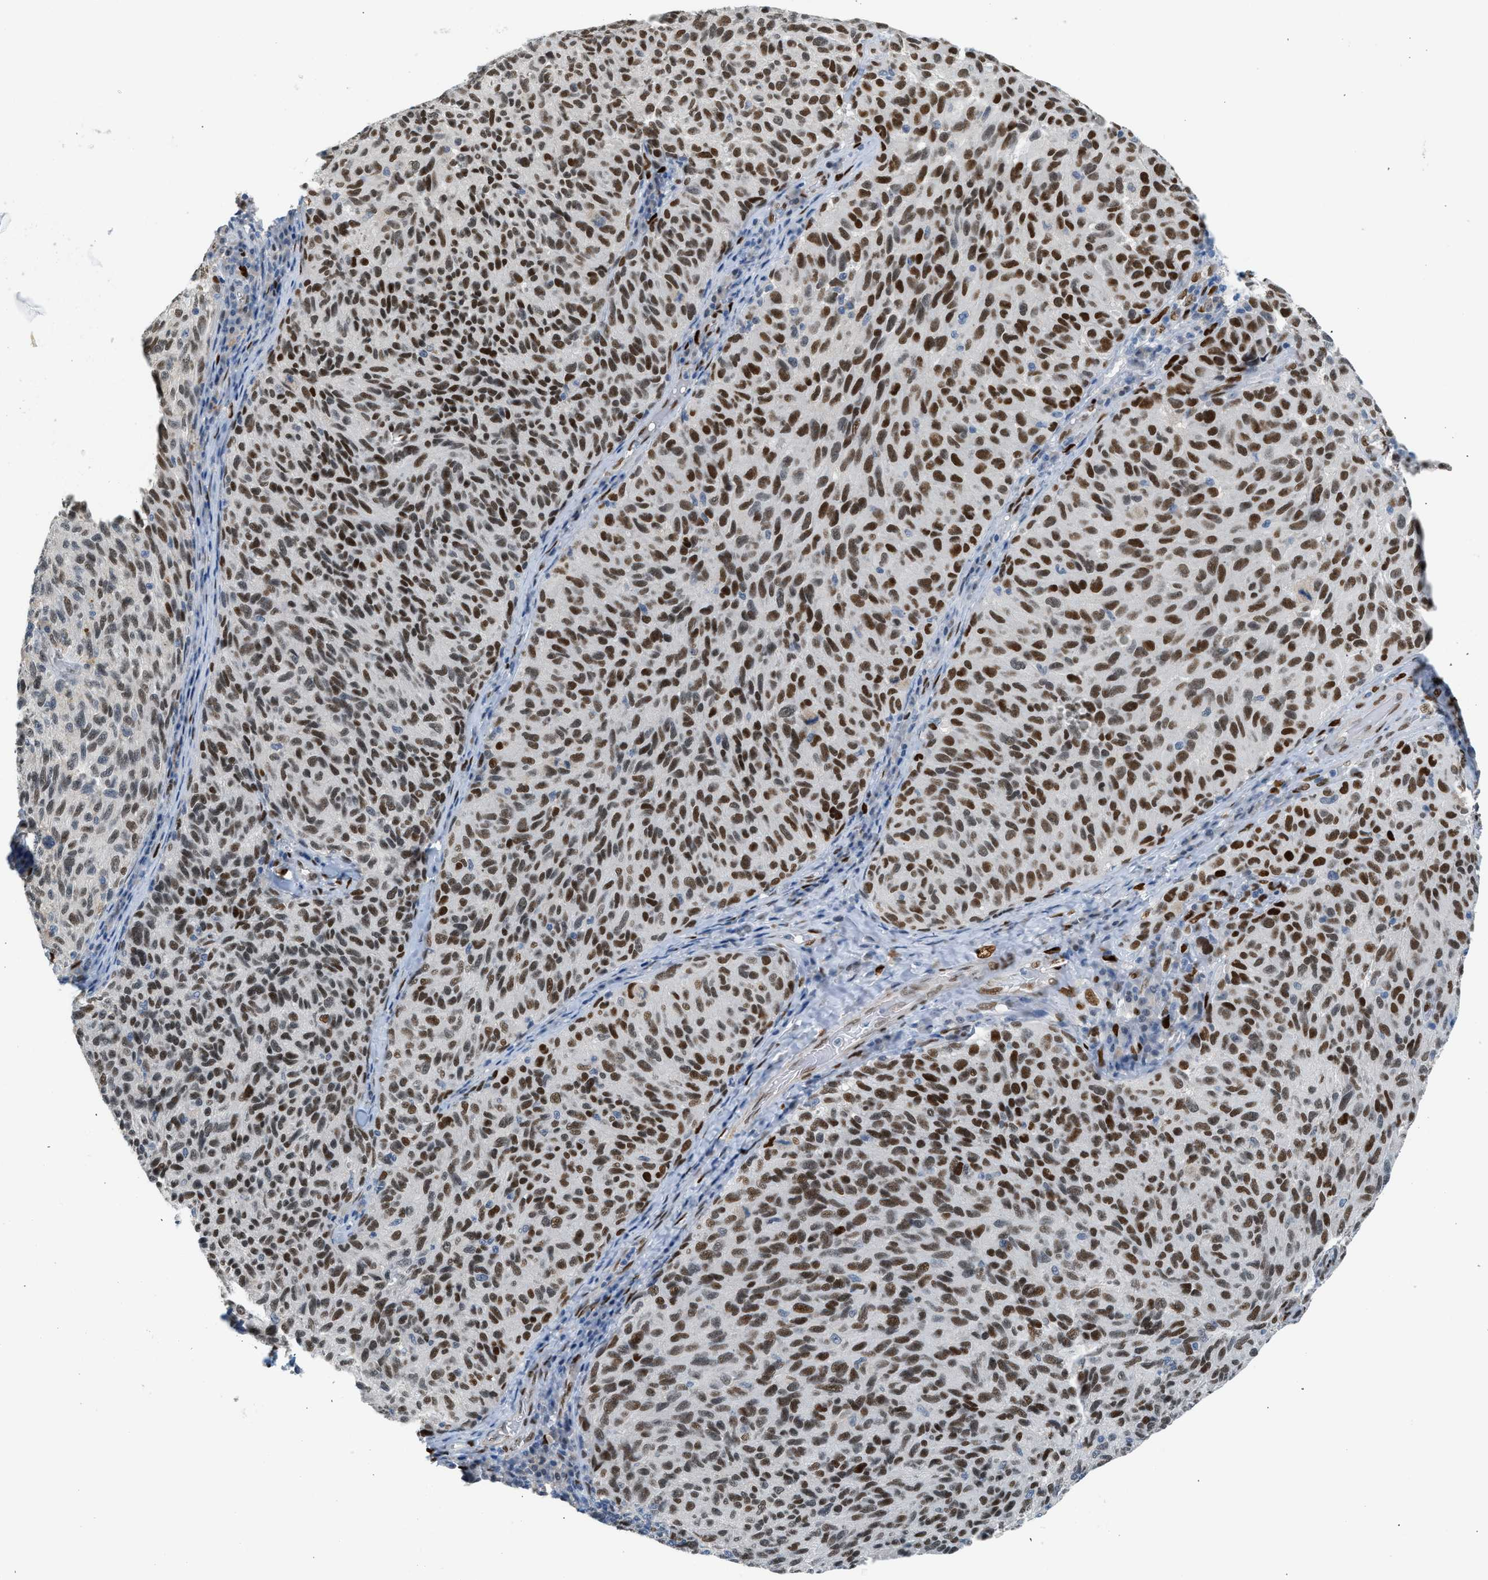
{"staining": {"intensity": "strong", "quantity": ">75%", "location": "nuclear"}, "tissue": "melanoma", "cell_type": "Tumor cells", "image_type": "cancer", "snomed": [{"axis": "morphology", "description": "Malignant melanoma, NOS"}, {"axis": "topography", "description": "Skin"}], "caption": "IHC (DAB (3,3'-diaminobenzidine)) staining of malignant melanoma shows strong nuclear protein positivity in about >75% of tumor cells.", "gene": "ZBTB20", "patient": {"sex": "female", "age": 73}}